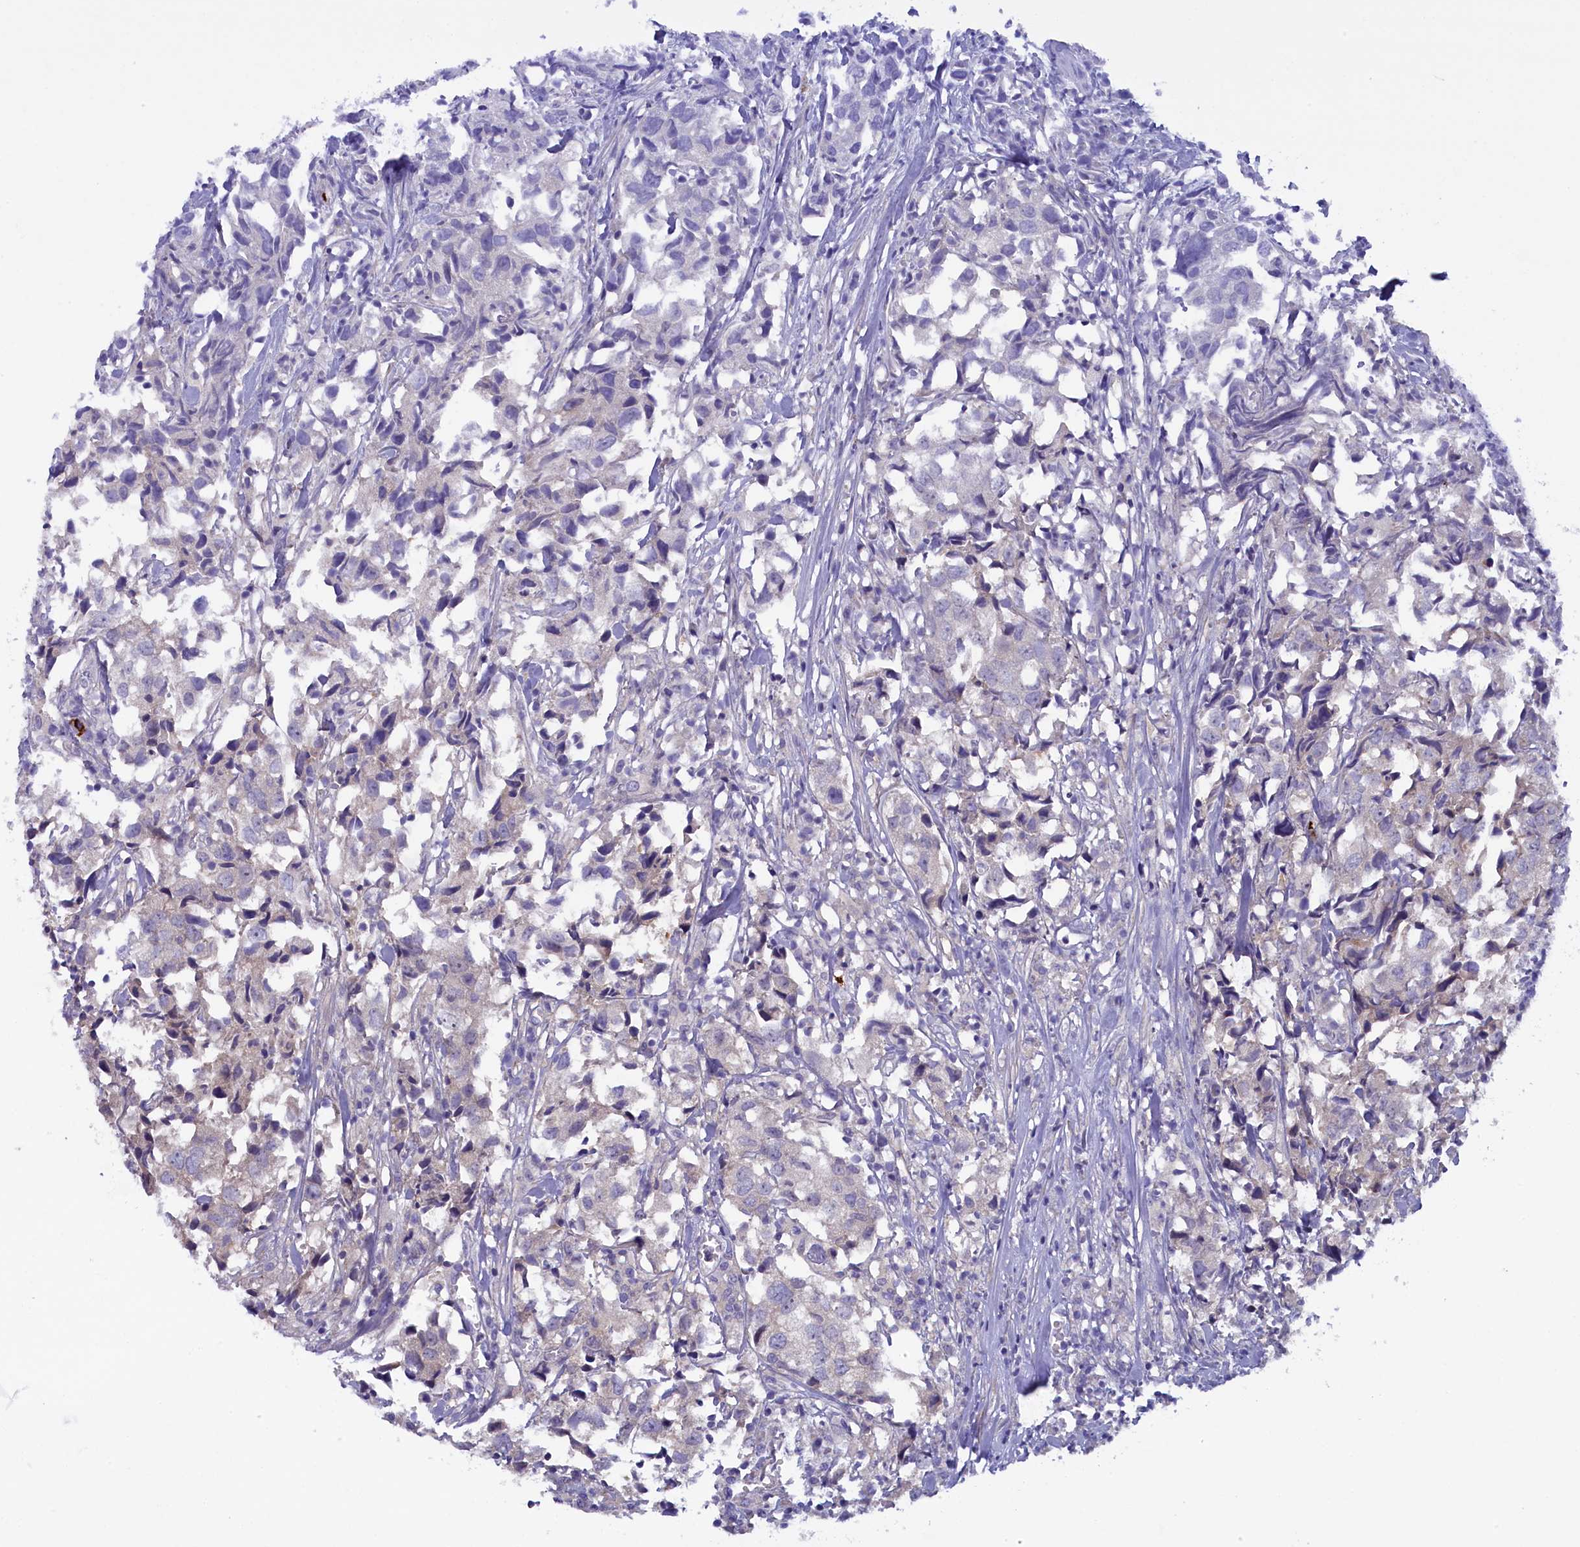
{"staining": {"intensity": "negative", "quantity": "none", "location": "none"}, "tissue": "urothelial cancer", "cell_type": "Tumor cells", "image_type": "cancer", "snomed": [{"axis": "morphology", "description": "Urothelial carcinoma, High grade"}, {"axis": "topography", "description": "Urinary bladder"}], "caption": "Tumor cells are negative for brown protein staining in urothelial carcinoma (high-grade).", "gene": "RTTN", "patient": {"sex": "female", "age": 75}}